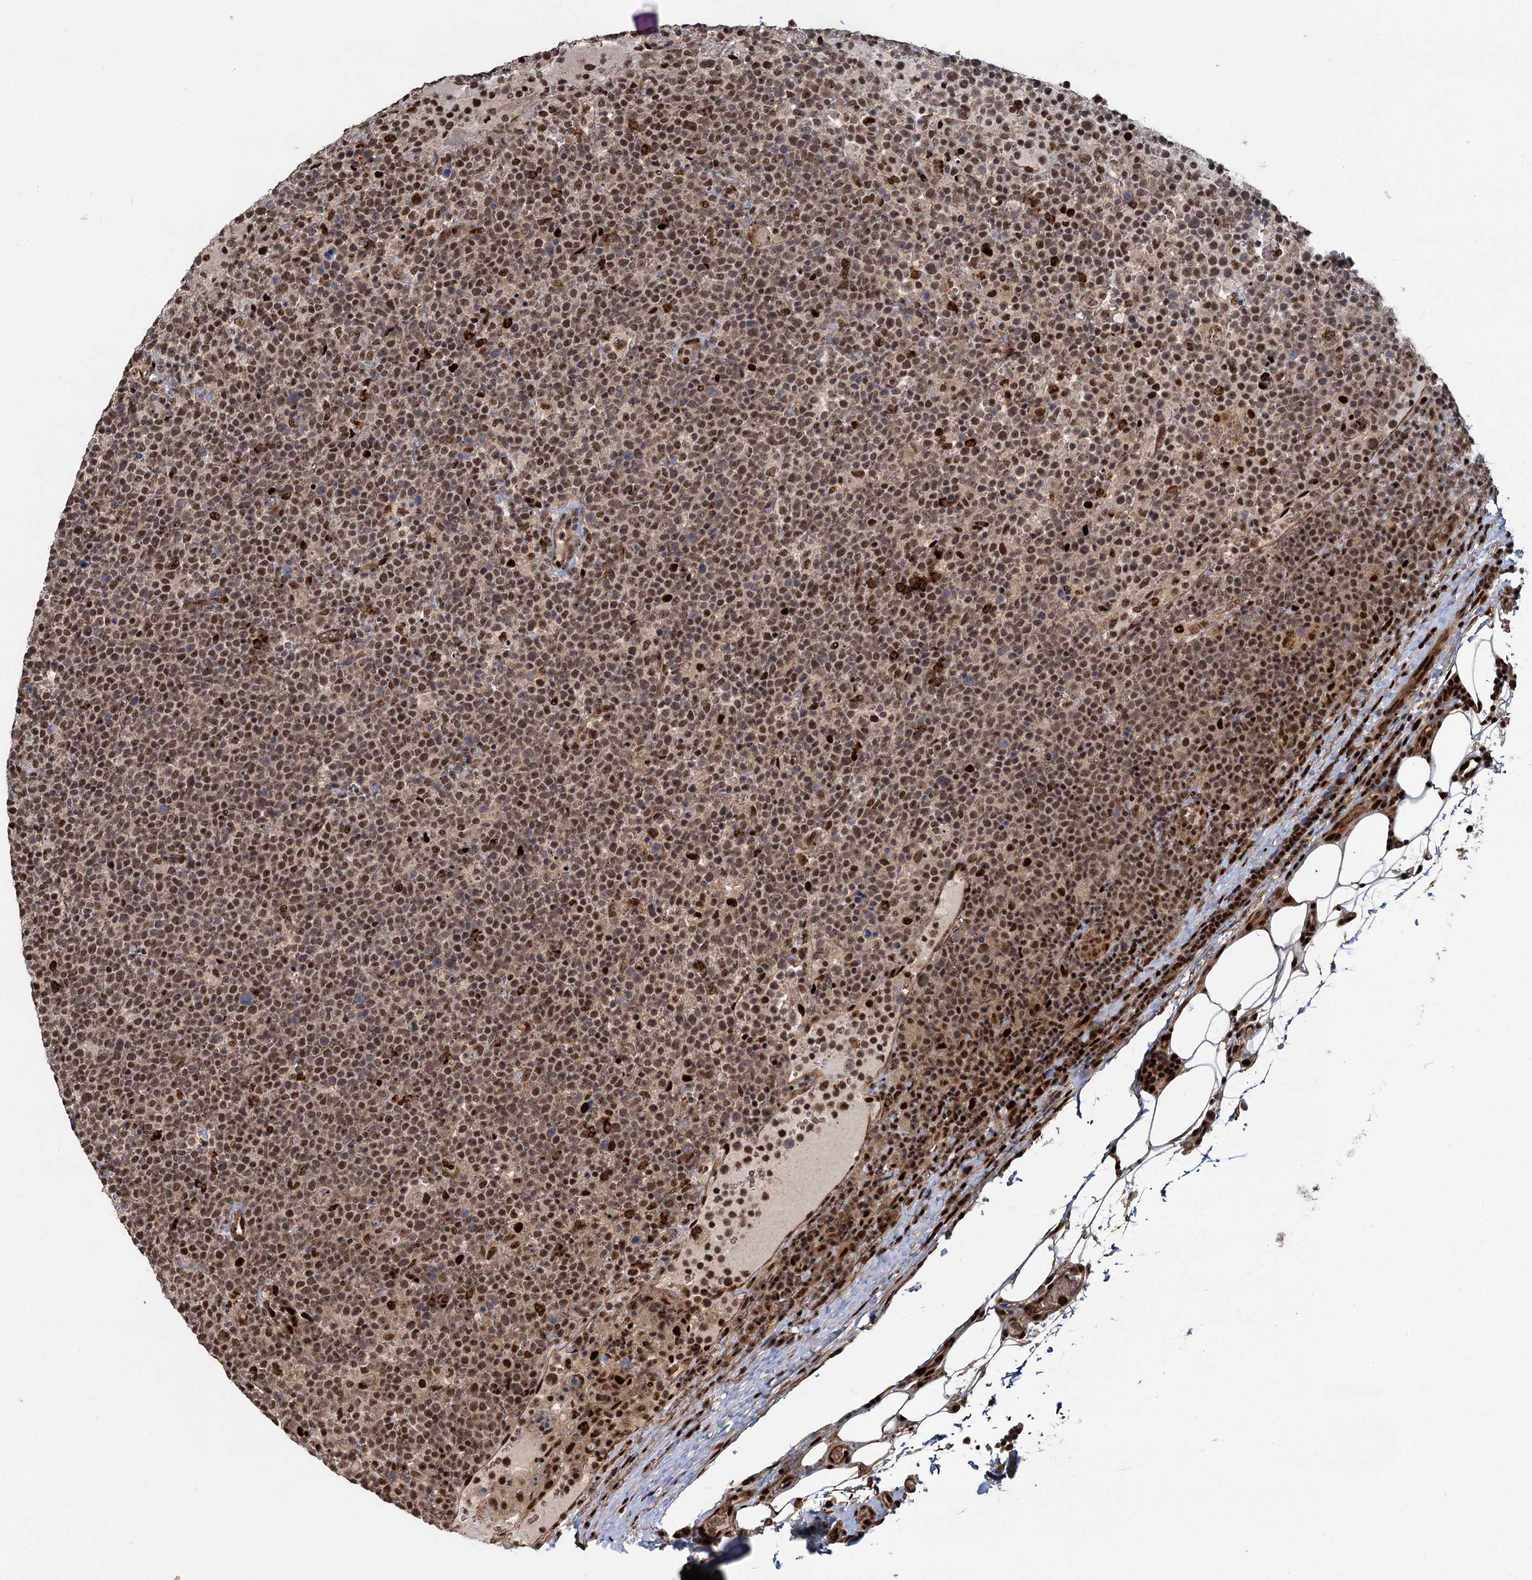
{"staining": {"intensity": "moderate", "quantity": ">75%", "location": "nuclear"}, "tissue": "lymphoma", "cell_type": "Tumor cells", "image_type": "cancer", "snomed": [{"axis": "morphology", "description": "Malignant lymphoma, non-Hodgkin's type, High grade"}, {"axis": "topography", "description": "Lymph node"}], "caption": "Immunohistochemical staining of high-grade malignant lymphoma, non-Hodgkin's type reveals medium levels of moderate nuclear protein expression in approximately >75% of tumor cells.", "gene": "ANKRD49", "patient": {"sex": "male", "age": 61}}